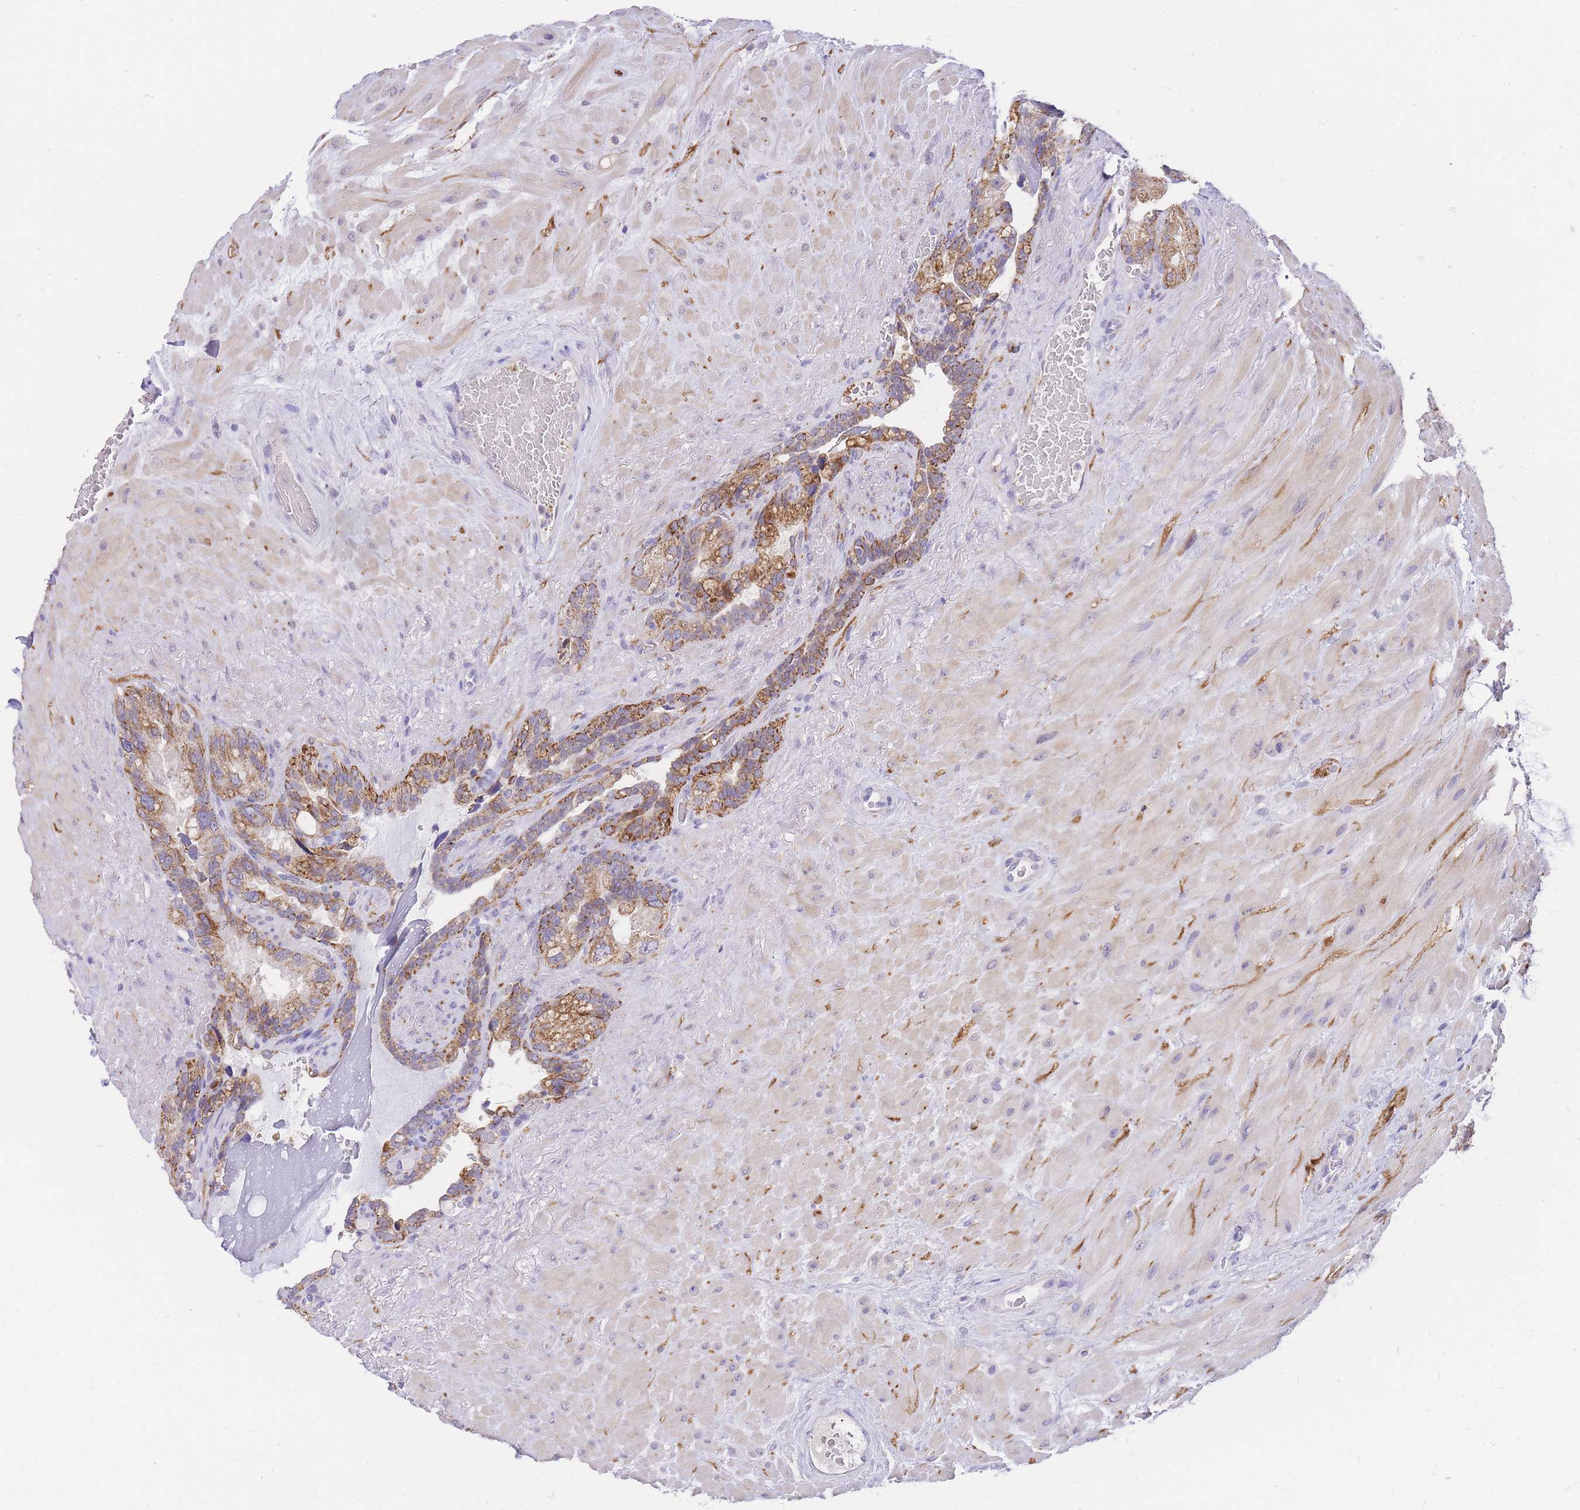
{"staining": {"intensity": "moderate", "quantity": ">75%", "location": "cytoplasmic/membranous"}, "tissue": "seminal vesicle", "cell_type": "Glandular cells", "image_type": "normal", "snomed": [{"axis": "morphology", "description": "Normal tissue, NOS"}, {"axis": "topography", "description": "Seminal veicle"}], "caption": "Seminal vesicle stained with a protein marker exhibits moderate staining in glandular cells.", "gene": "C2orf88", "patient": {"sex": "male", "age": 80}}